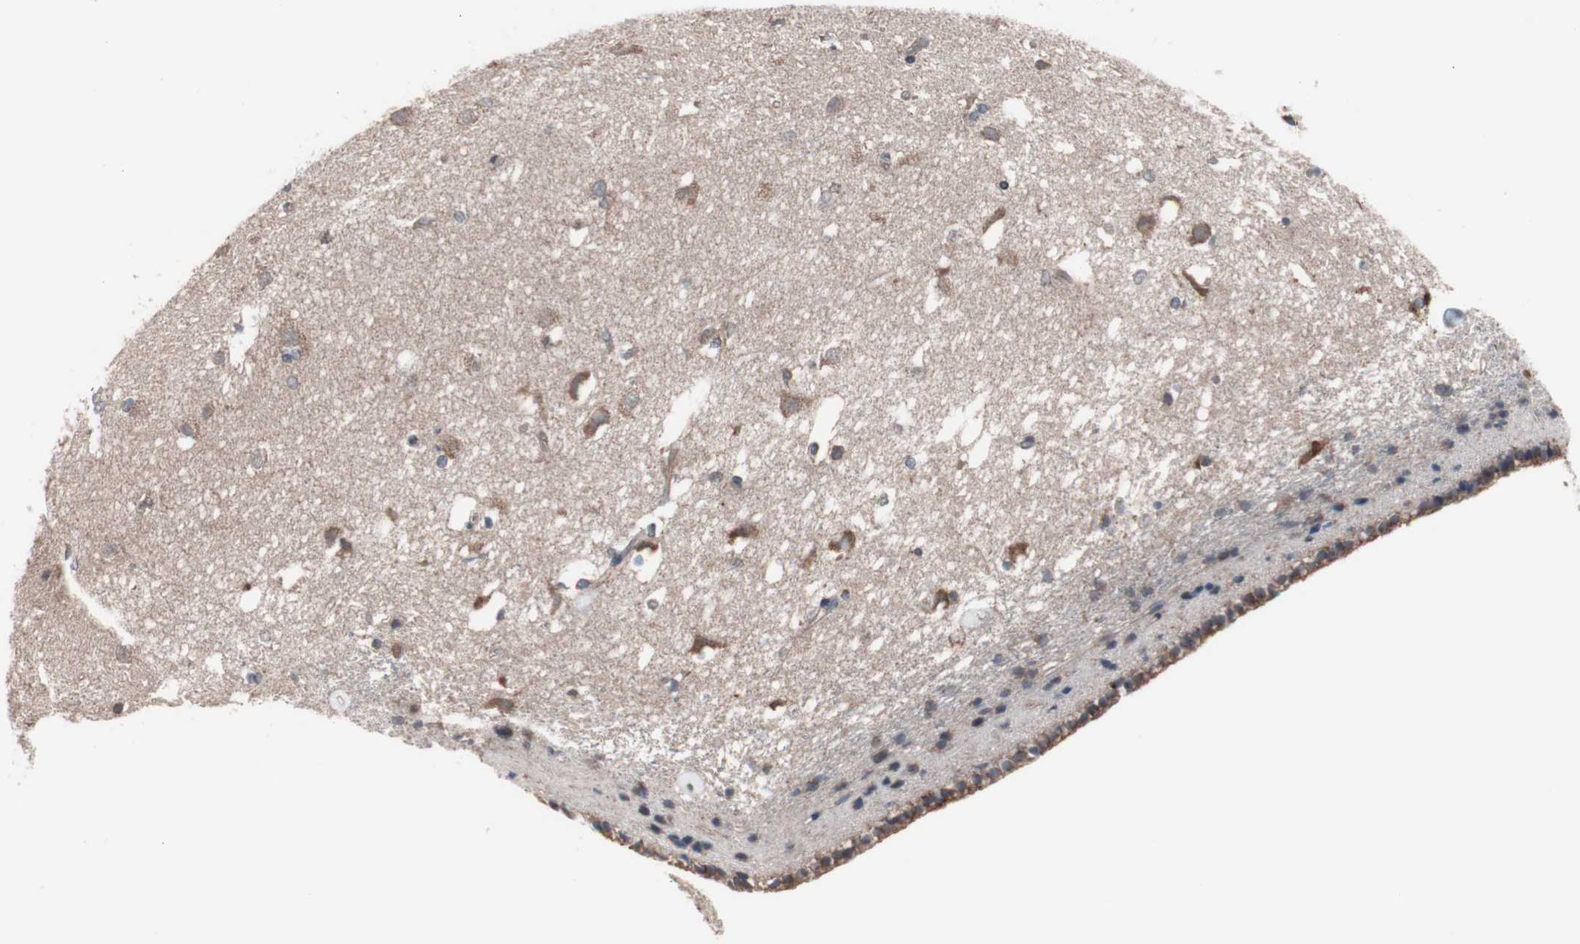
{"staining": {"intensity": "moderate", "quantity": "25%-75%", "location": "cytoplasmic/membranous"}, "tissue": "caudate", "cell_type": "Glial cells", "image_type": "normal", "snomed": [{"axis": "morphology", "description": "Normal tissue, NOS"}, {"axis": "topography", "description": "Lateral ventricle wall"}], "caption": "Caudate stained with immunohistochemistry (IHC) reveals moderate cytoplasmic/membranous expression in about 25%-75% of glial cells.", "gene": "CTTNBP2NL", "patient": {"sex": "female", "age": 19}}